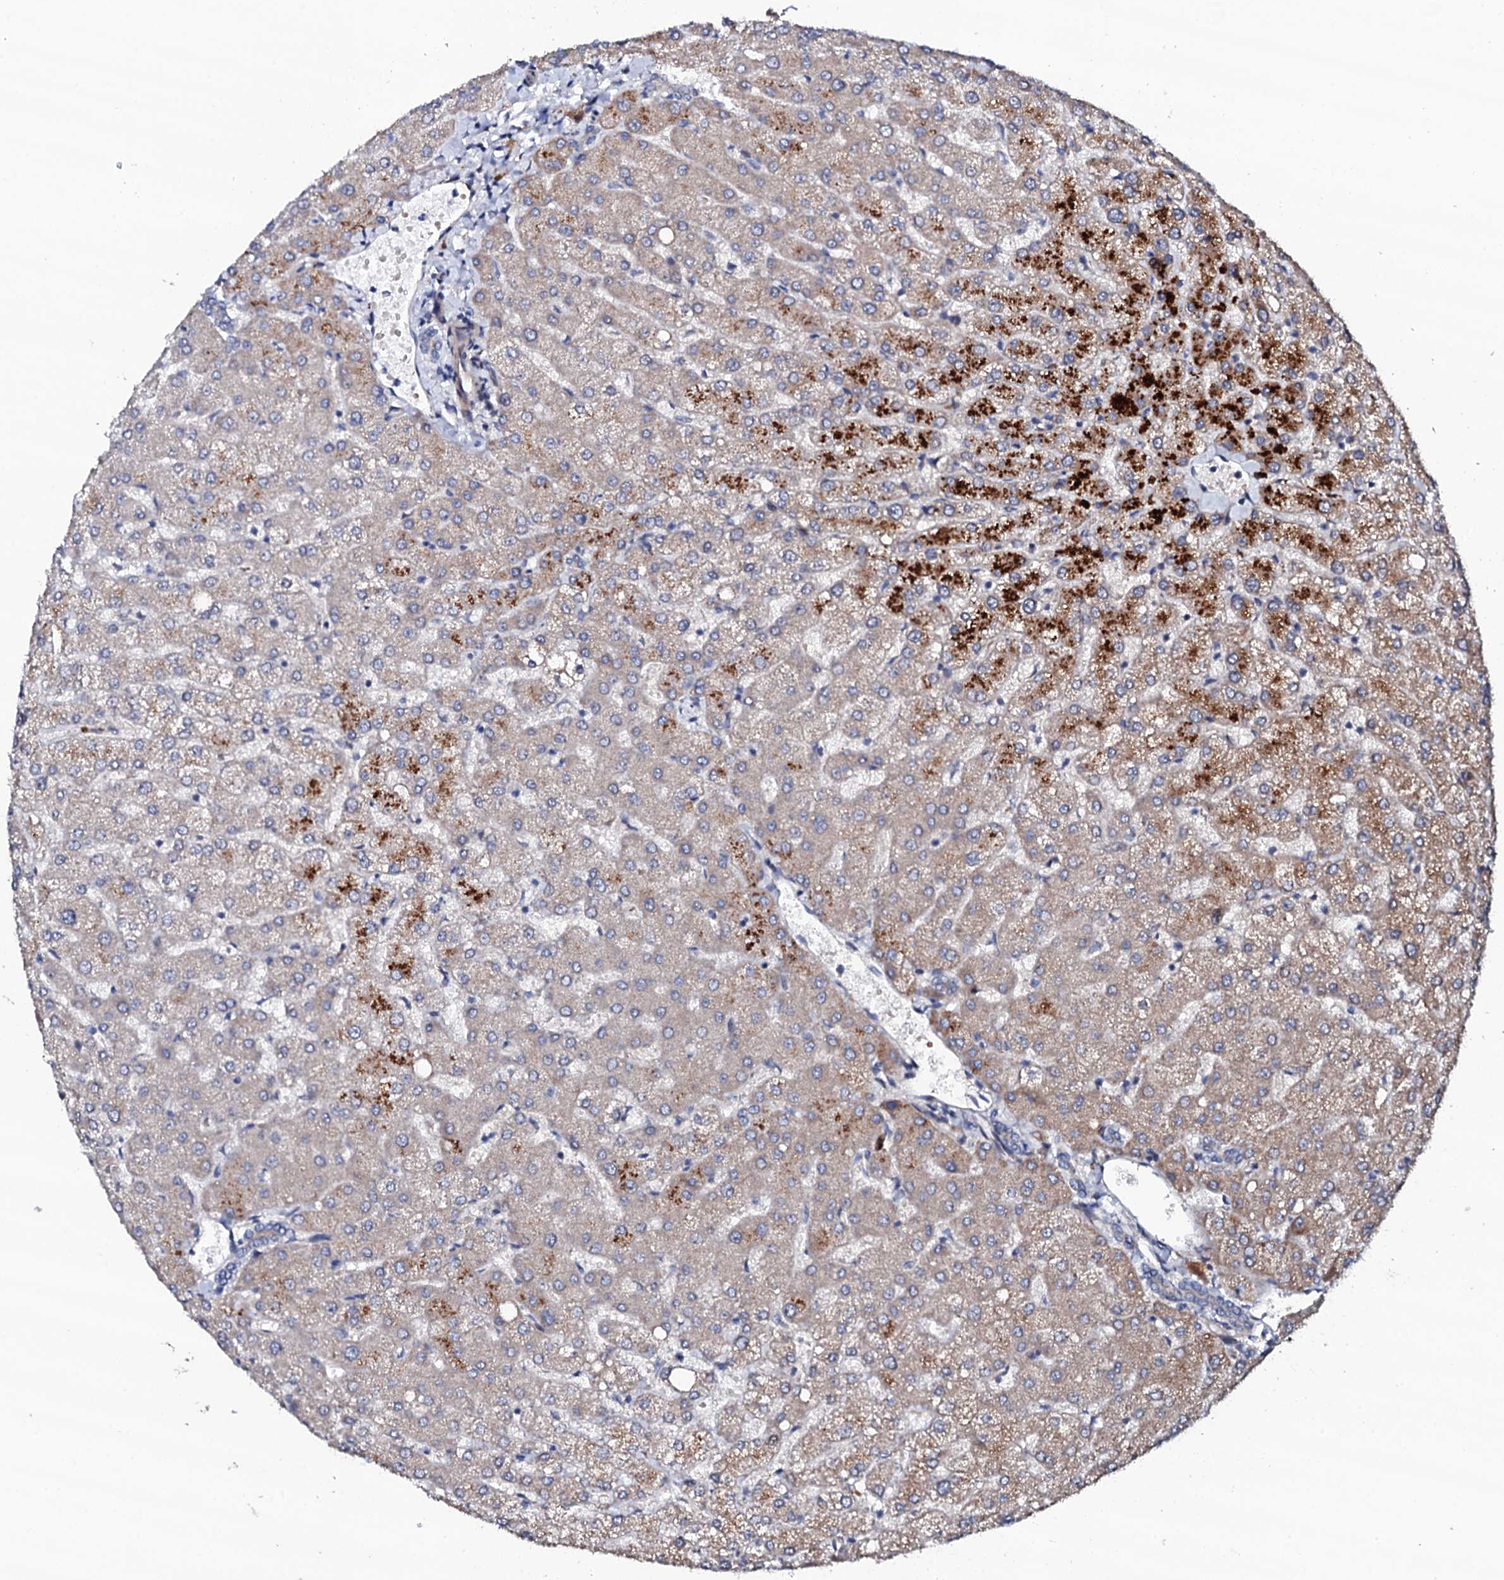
{"staining": {"intensity": "negative", "quantity": "none", "location": "none"}, "tissue": "liver", "cell_type": "Cholangiocytes", "image_type": "normal", "snomed": [{"axis": "morphology", "description": "Normal tissue, NOS"}, {"axis": "topography", "description": "Liver"}], "caption": "Immunohistochemistry (IHC) of normal human liver reveals no staining in cholangiocytes.", "gene": "CIAO2A", "patient": {"sex": "female", "age": 54}}